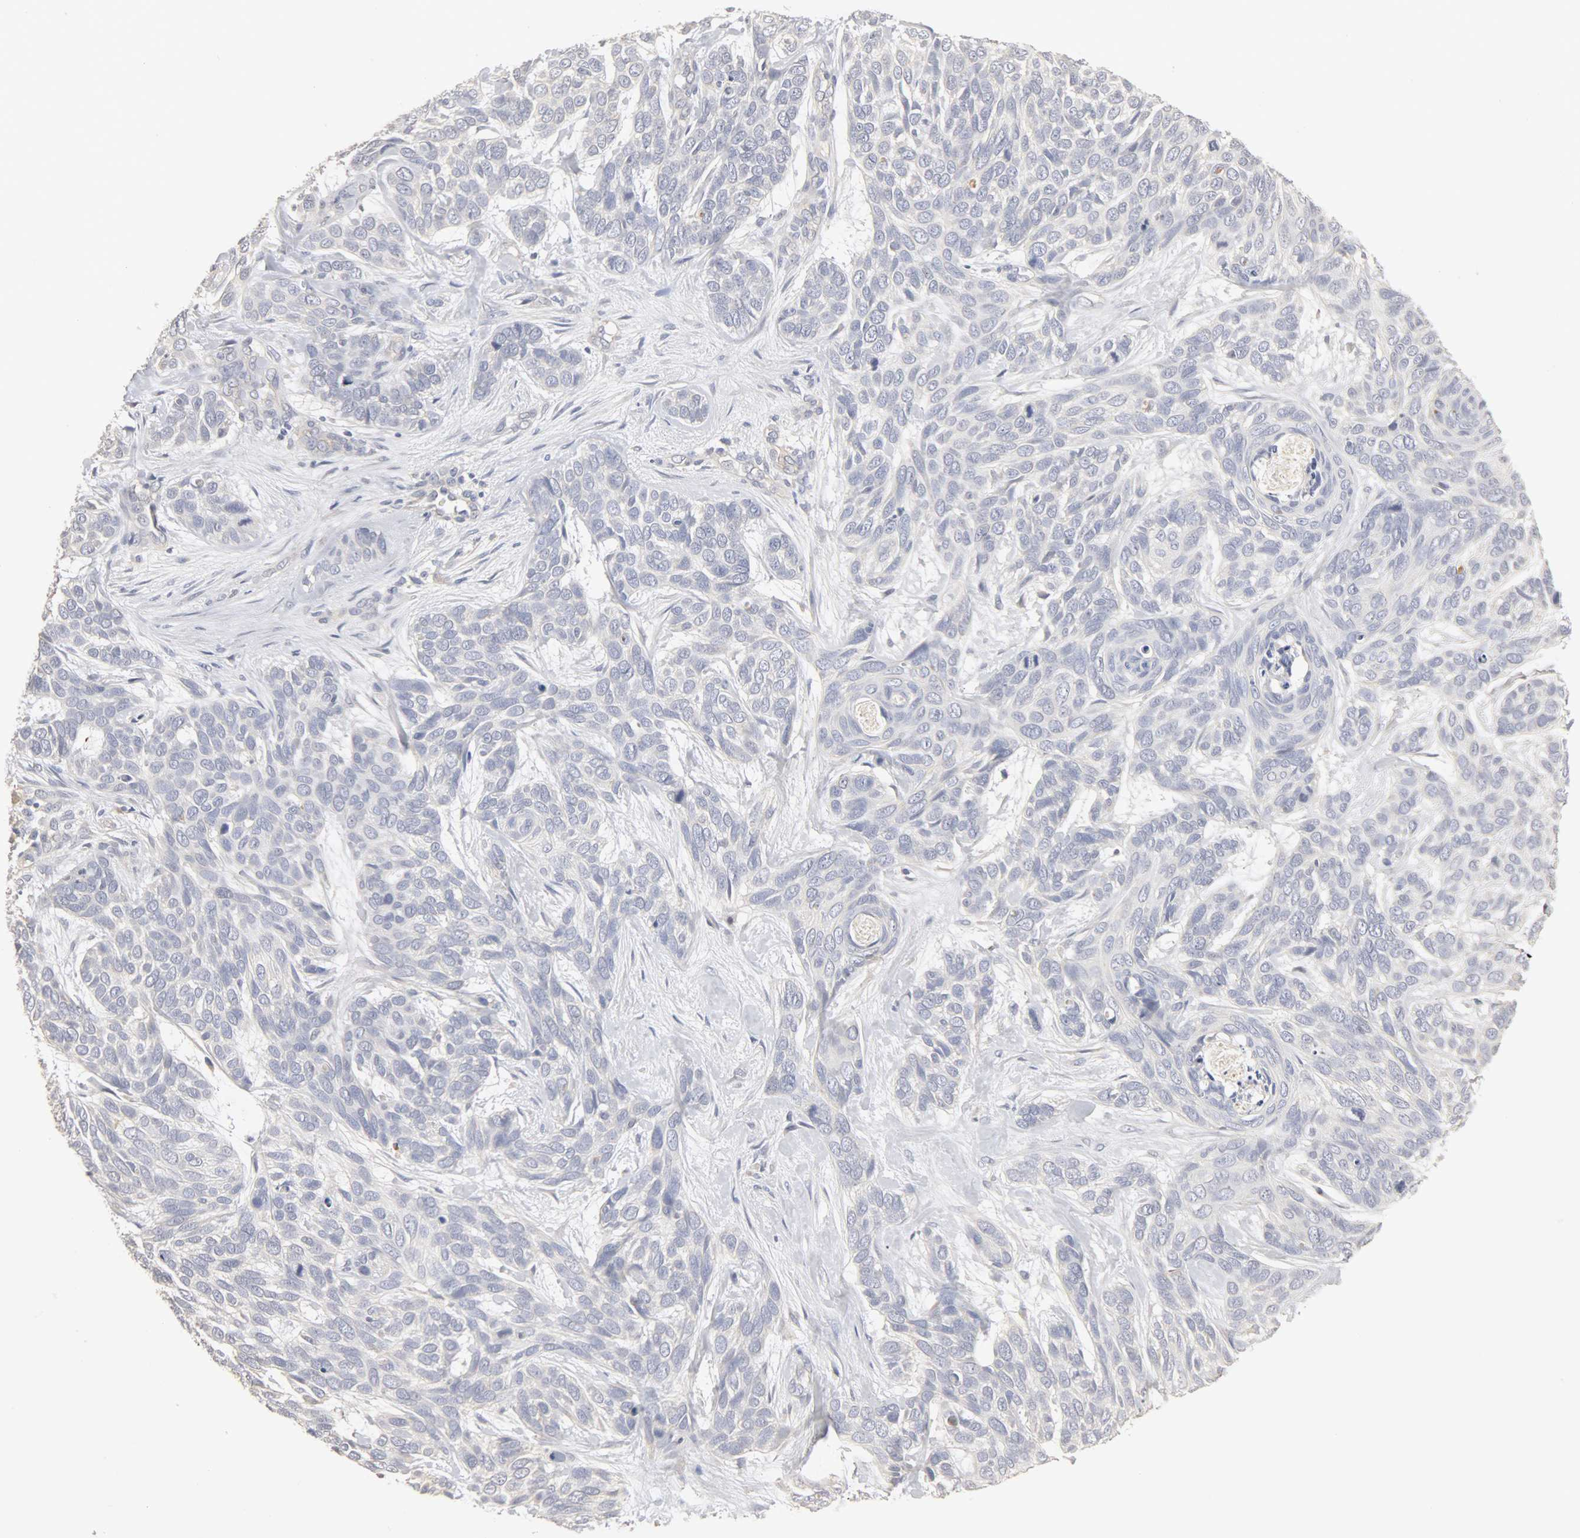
{"staining": {"intensity": "negative", "quantity": "none", "location": "none"}, "tissue": "skin cancer", "cell_type": "Tumor cells", "image_type": "cancer", "snomed": [{"axis": "morphology", "description": "Basal cell carcinoma"}, {"axis": "topography", "description": "Skin"}], "caption": "Image shows no protein positivity in tumor cells of skin basal cell carcinoma tissue.", "gene": "SLC10A2", "patient": {"sex": "male", "age": 87}}